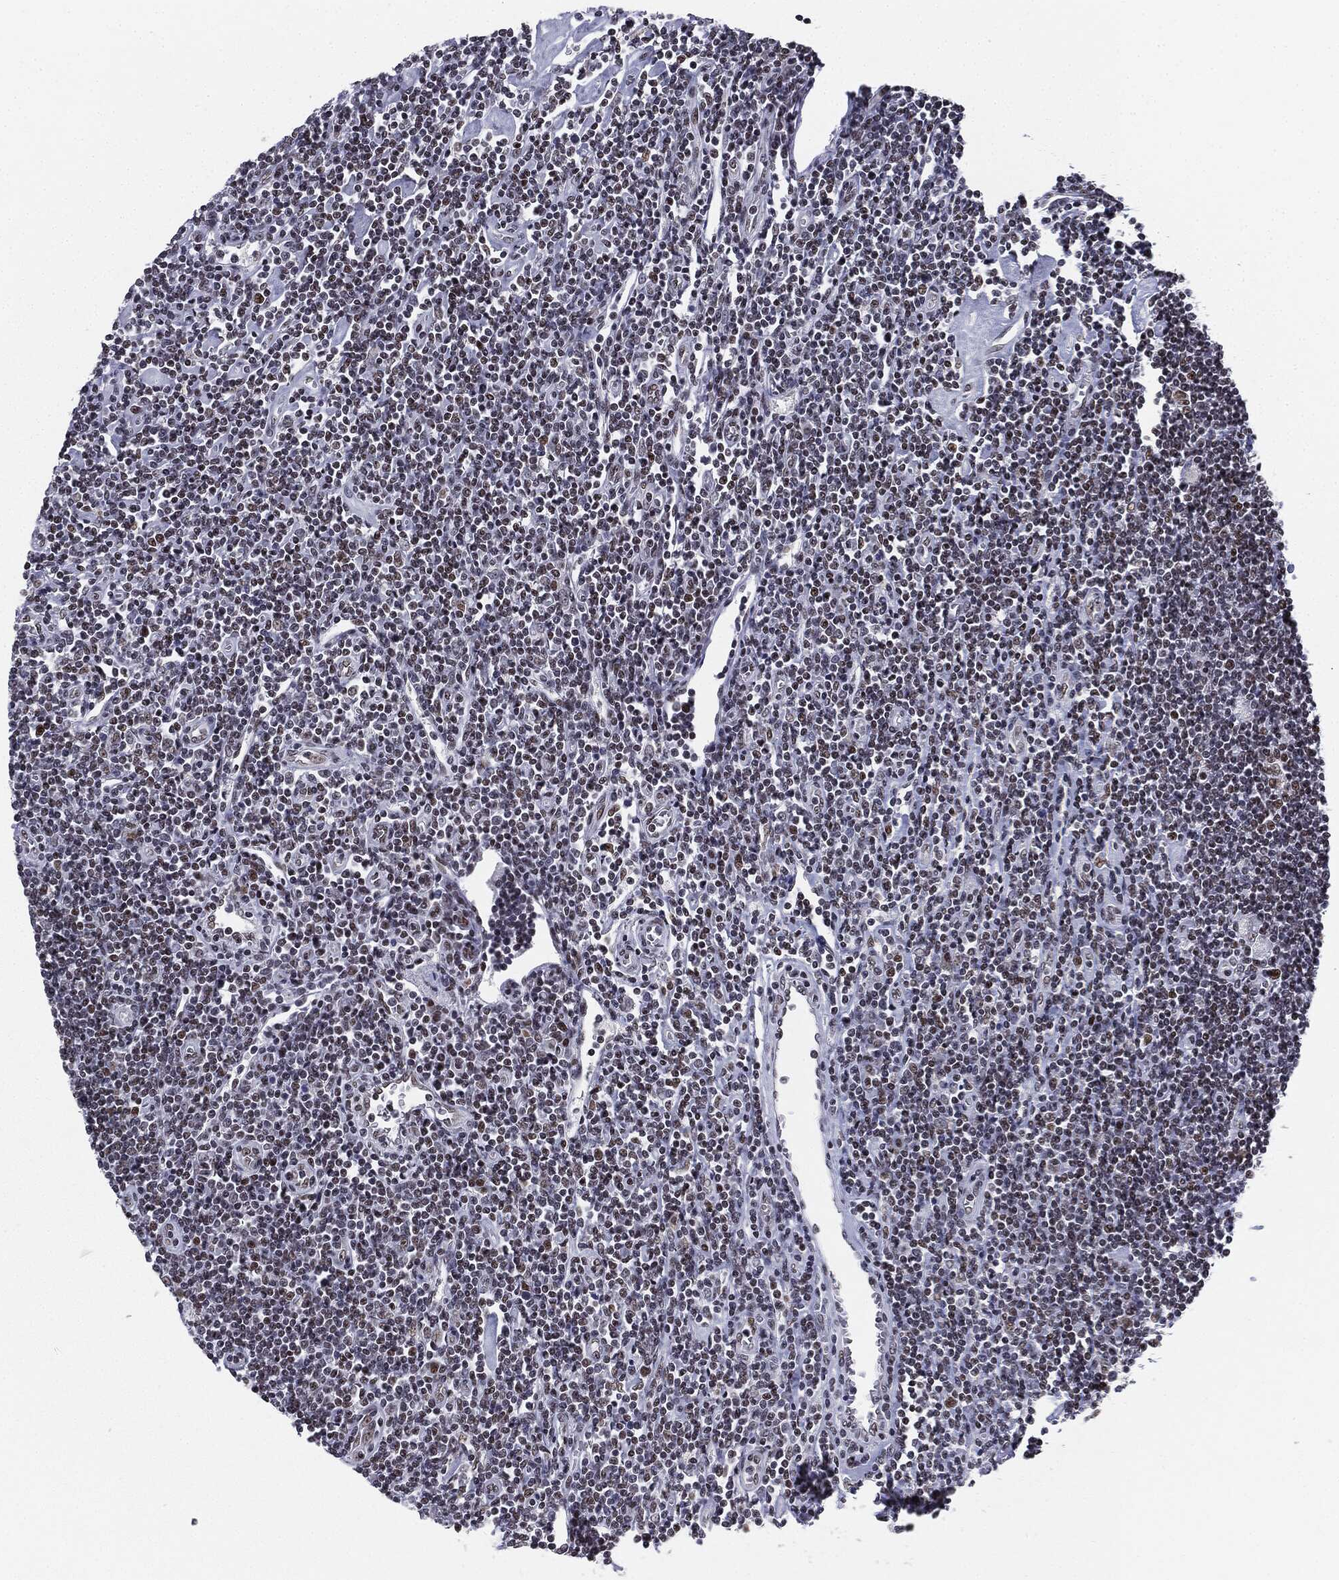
{"staining": {"intensity": "moderate", "quantity": "25%-75%", "location": "nuclear"}, "tissue": "lymphoma", "cell_type": "Tumor cells", "image_type": "cancer", "snomed": [{"axis": "morphology", "description": "Hodgkin's disease, NOS"}, {"axis": "topography", "description": "Lymph node"}], "caption": "Tumor cells show medium levels of moderate nuclear staining in about 25%-75% of cells in lymphoma.", "gene": "MDC1", "patient": {"sex": "male", "age": 40}}